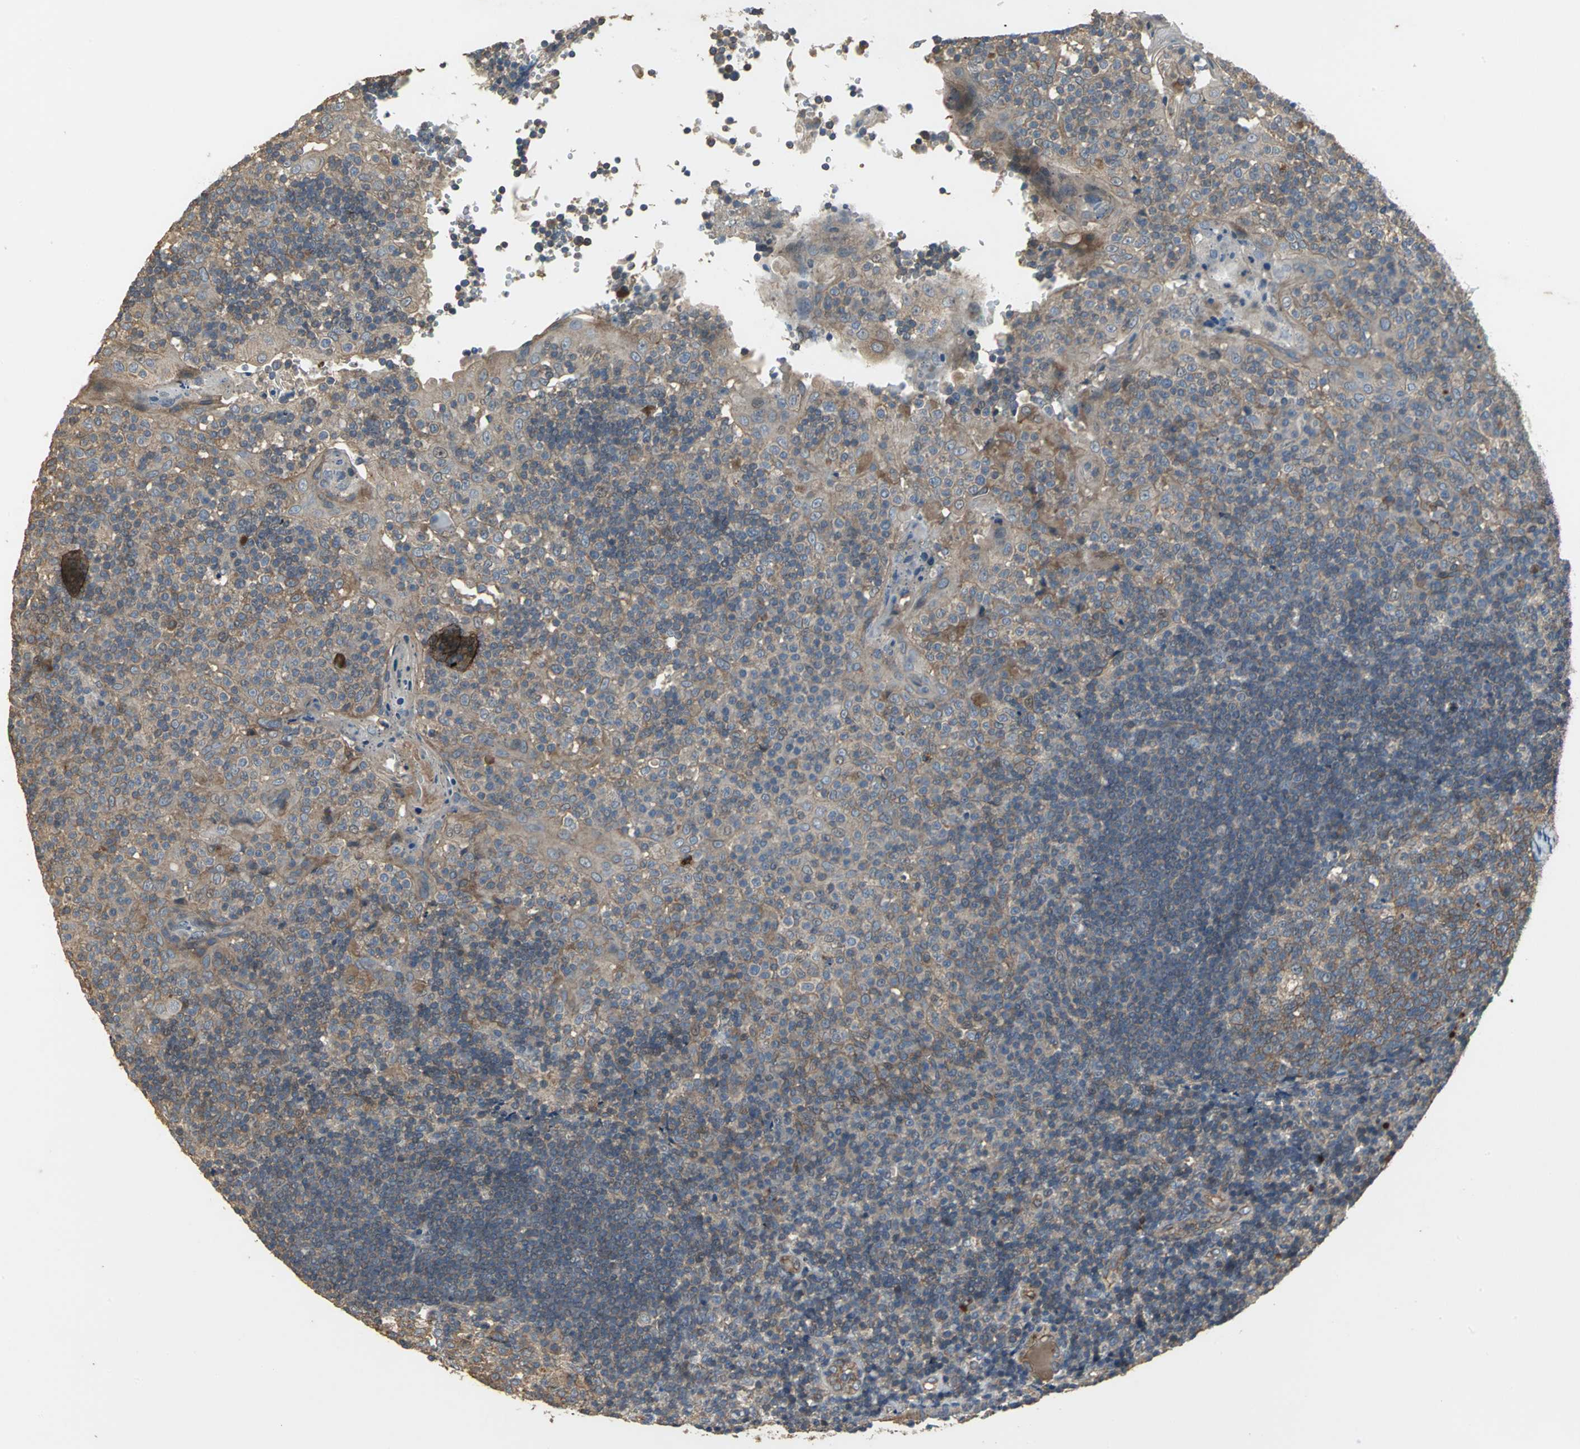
{"staining": {"intensity": "moderate", "quantity": ">75%", "location": "cytoplasmic/membranous"}, "tissue": "tonsil", "cell_type": "Germinal center cells", "image_type": "normal", "snomed": [{"axis": "morphology", "description": "Normal tissue, NOS"}, {"axis": "topography", "description": "Tonsil"}], "caption": "Unremarkable tonsil was stained to show a protein in brown. There is medium levels of moderate cytoplasmic/membranous positivity in about >75% of germinal center cells.", "gene": "MET", "patient": {"sex": "female", "age": 40}}